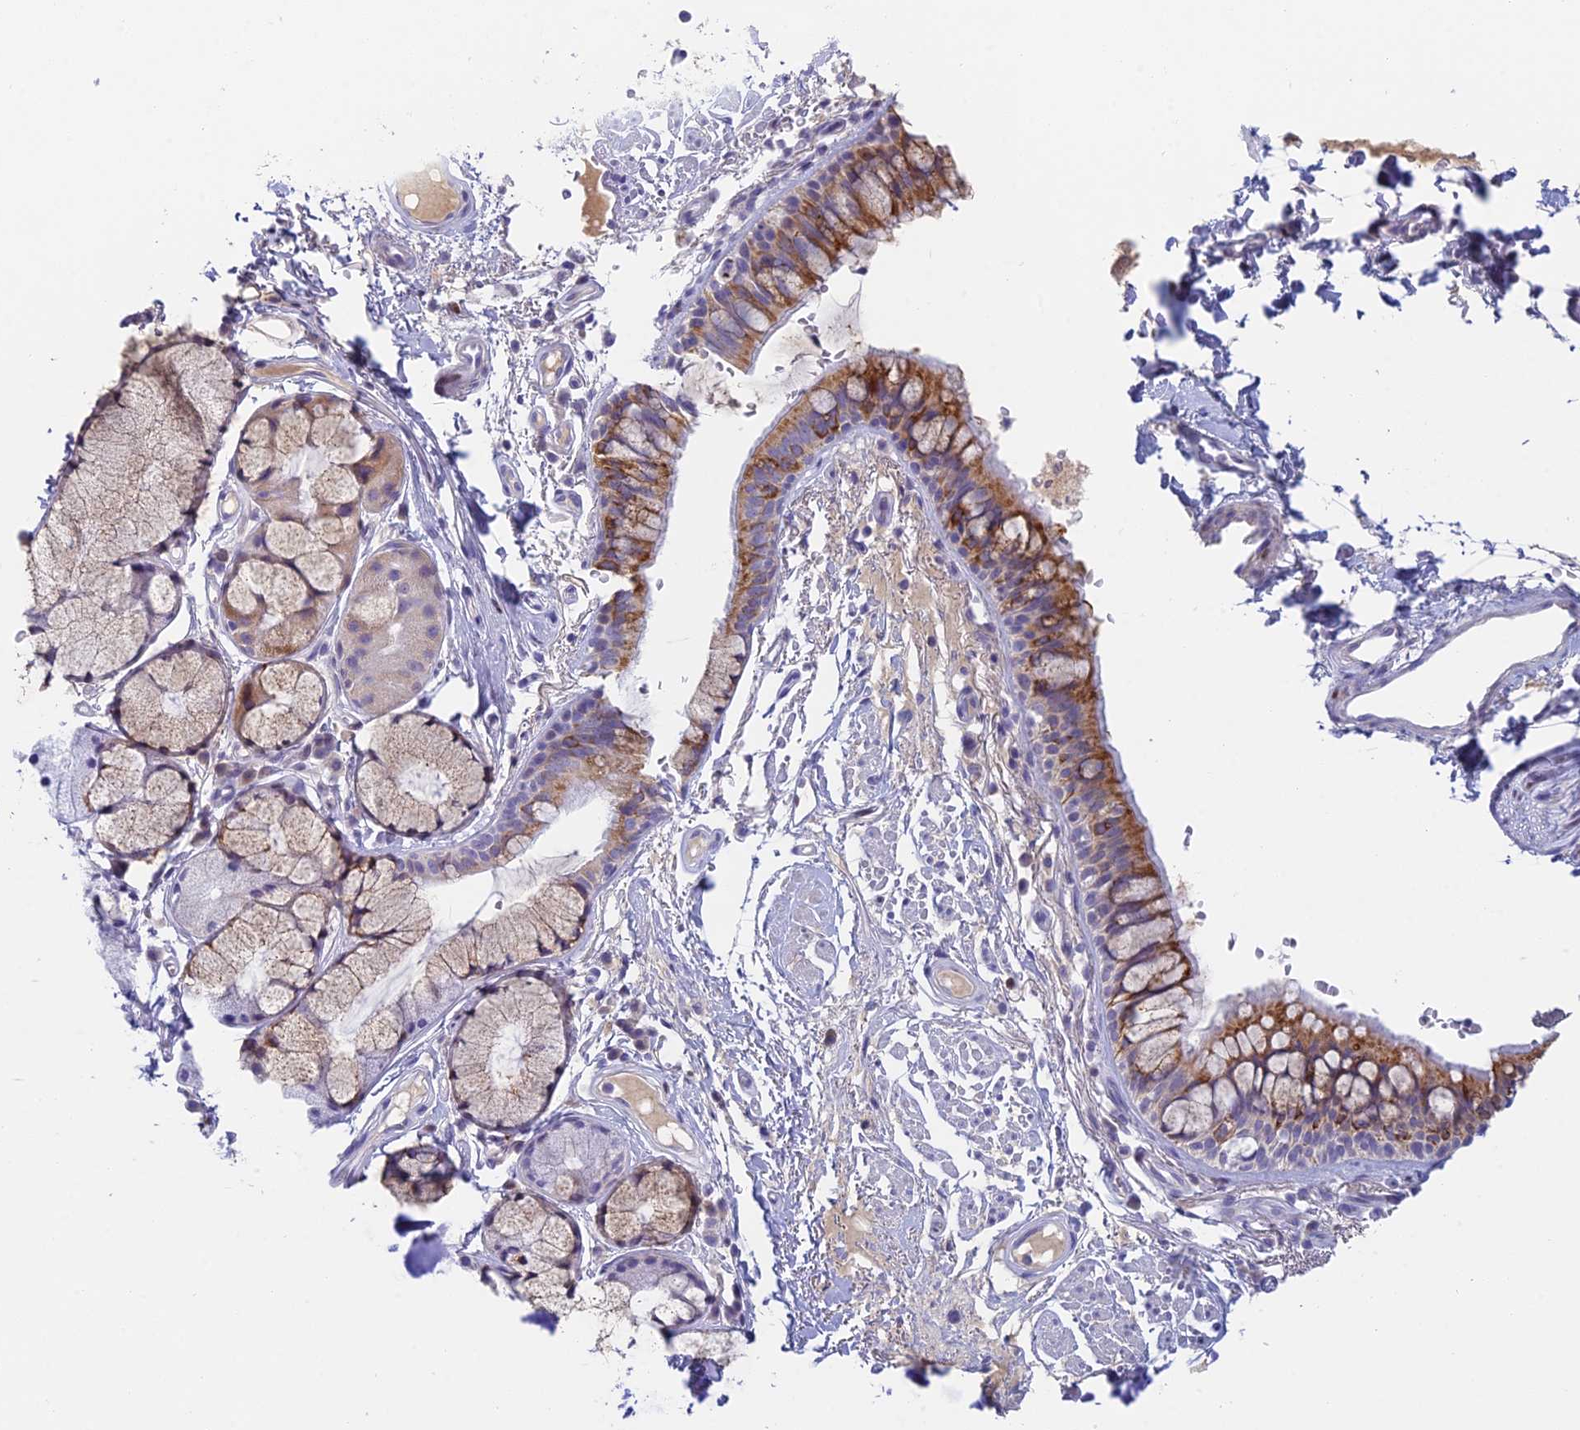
{"staining": {"intensity": "moderate", "quantity": ">75%", "location": "cytoplasmic/membranous"}, "tissue": "bronchus", "cell_type": "Respiratory epithelial cells", "image_type": "normal", "snomed": [{"axis": "morphology", "description": "Normal tissue, NOS"}, {"axis": "topography", "description": "Bronchus"}], "caption": "Moderate cytoplasmic/membranous protein expression is appreciated in approximately >75% of respiratory epithelial cells in bronchus. (brown staining indicates protein expression, while blue staining denotes nuclei).", "gene": "REXO5", "patient": {"sex": "male", "age": 70}}